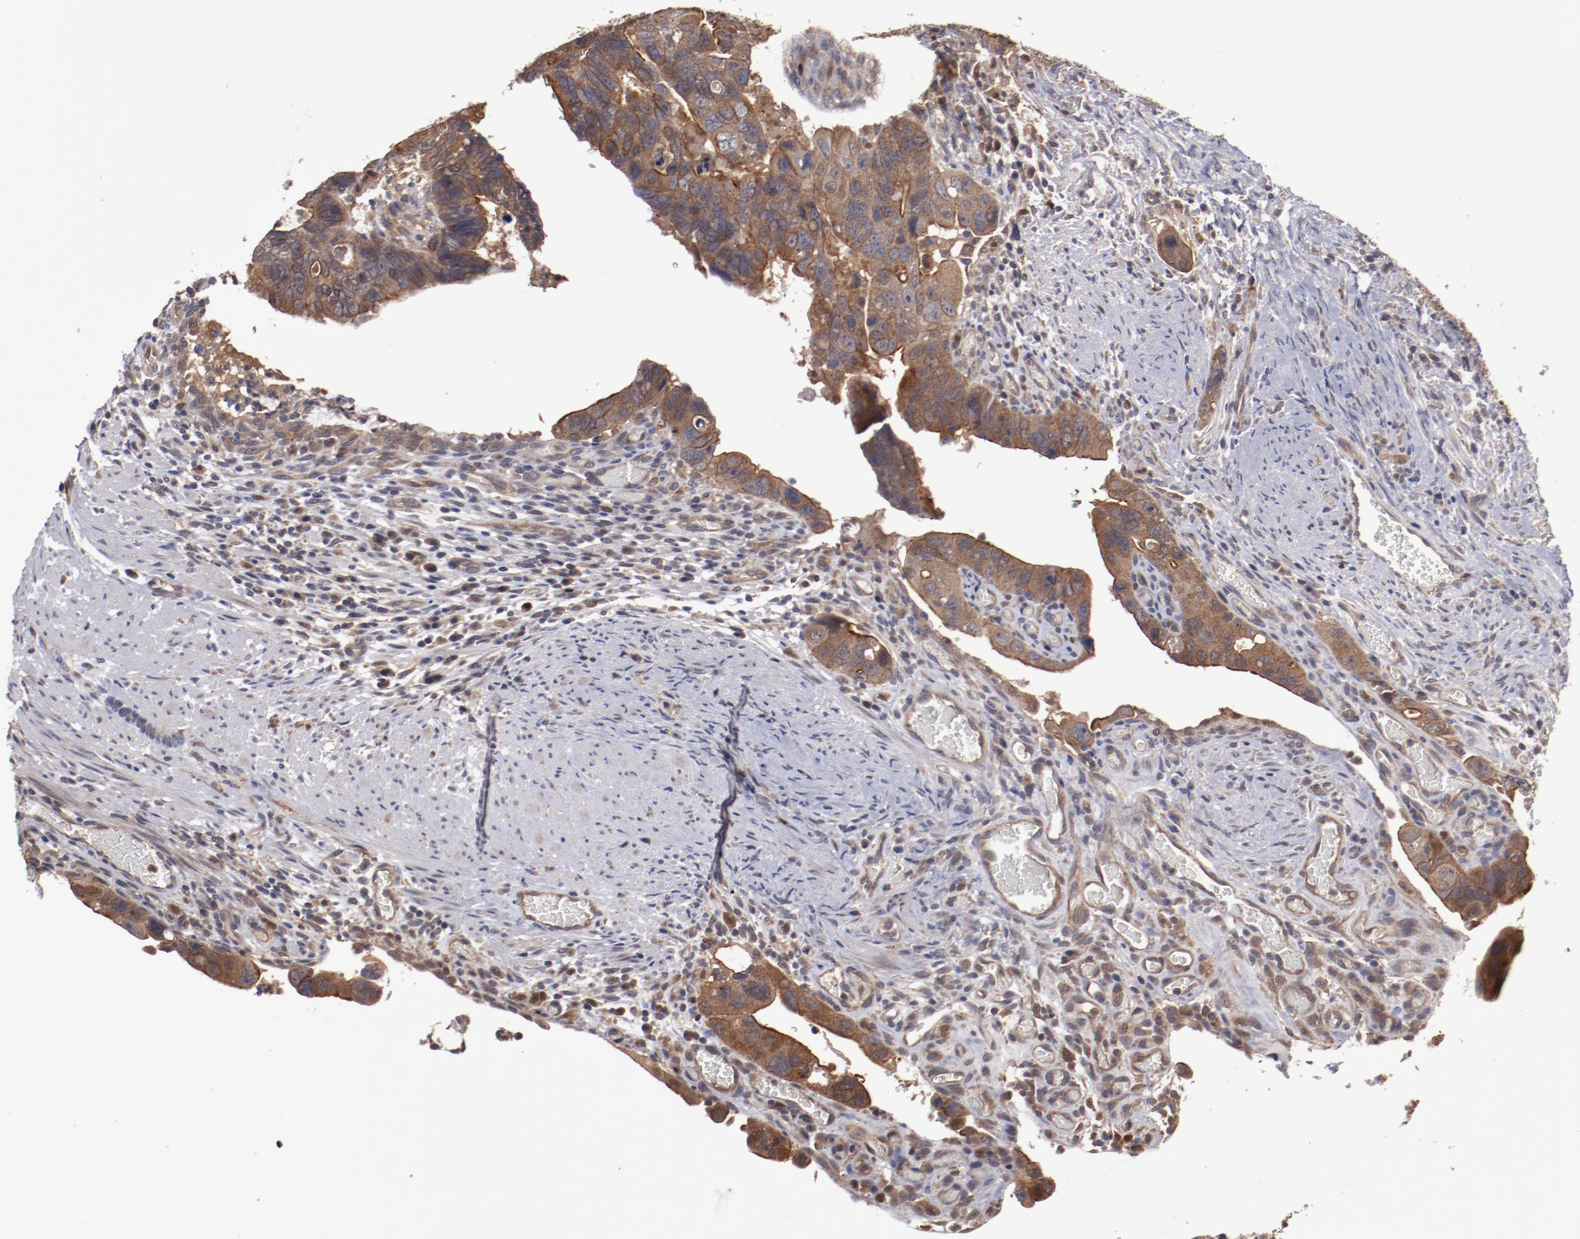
{"staining": {"intensity": "strong", "quantity": ">75%", "location": "cytoplasmic/membranous"}, "tissue": "colorectal cancer", "cell_type": "Tumor cells", "image_type": "cancer", "snomed": [{"axis": "morphology", "description": "Adenocarcinoma, NOS"}, {"axis": "topography", "description": "Rectum"}], "caption": "The immunohistochemical stain highlights strong cytoplasmic/membranous positivity in tumor cells of colorectal adenocarcinoma tissue. (Stains: DAB (3,3'-diaminobenzidine) in brown, nuclei in blue, Microscopy: brightfield microscopy at high magnification).", "gene": "DNAAF2", "patient": {"sex": "male", "age": 53}}